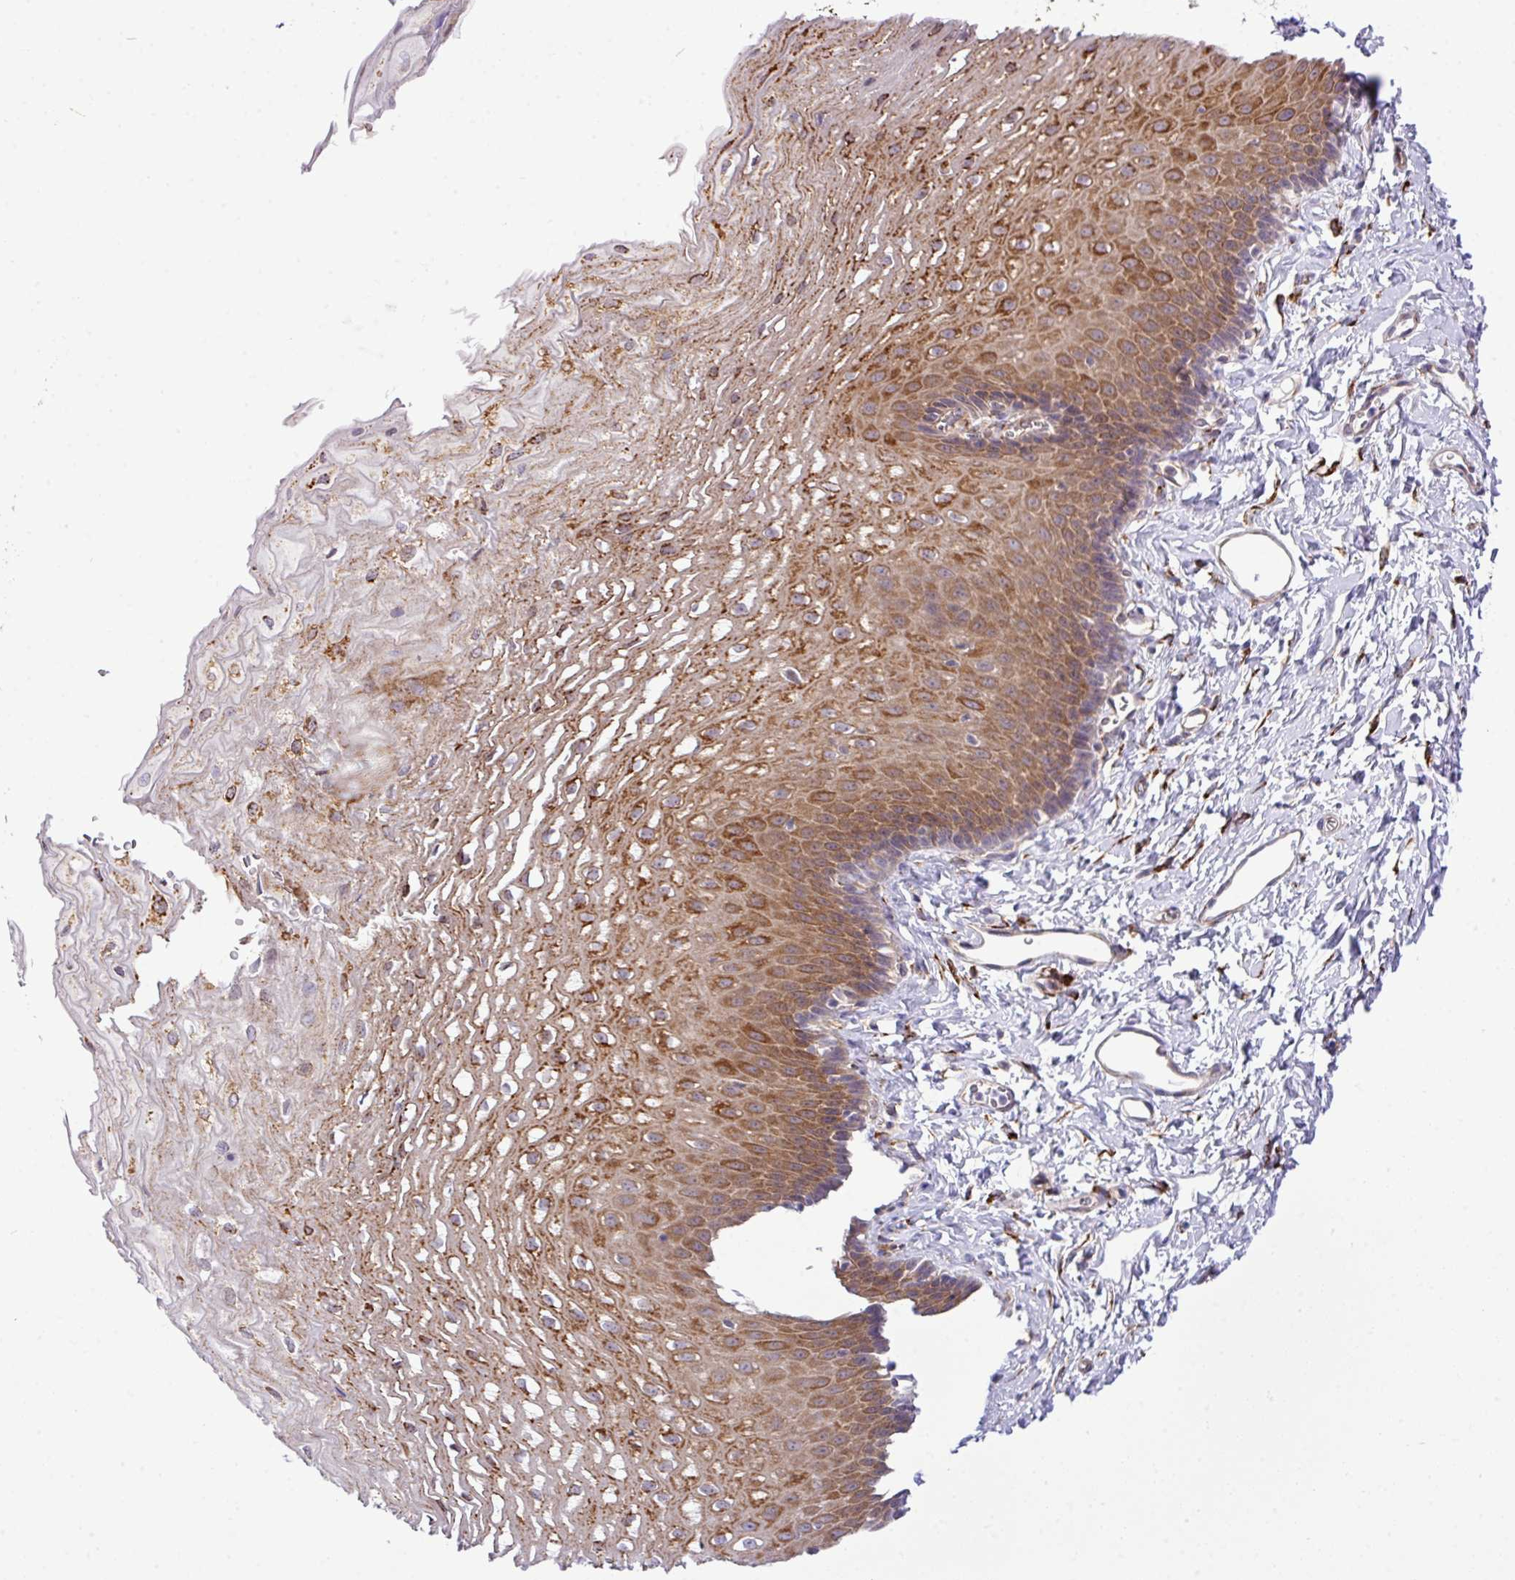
{"staining": {"intensity": "strong", "quantity": "25%-75%", "location": "cytoplasmic/membranous"}, "tissue": "esophagus", "cell_type": "Squamous epithelial cells", "image_type": "normal", "snomed": [{"axis": "morphology", "description": "Normal tissue, NOS"}, {"axis": "topography", "description": "Esophagus"}], "caption": "Immunohistochemical staining of unremarkable esophagus demonstrates strong cytoplasmic/membranous protein expression in about 25%-75% of squamous epithelial cells.", "gene": "CFAP97", "patient": {"sex": "male", "age": 70}}